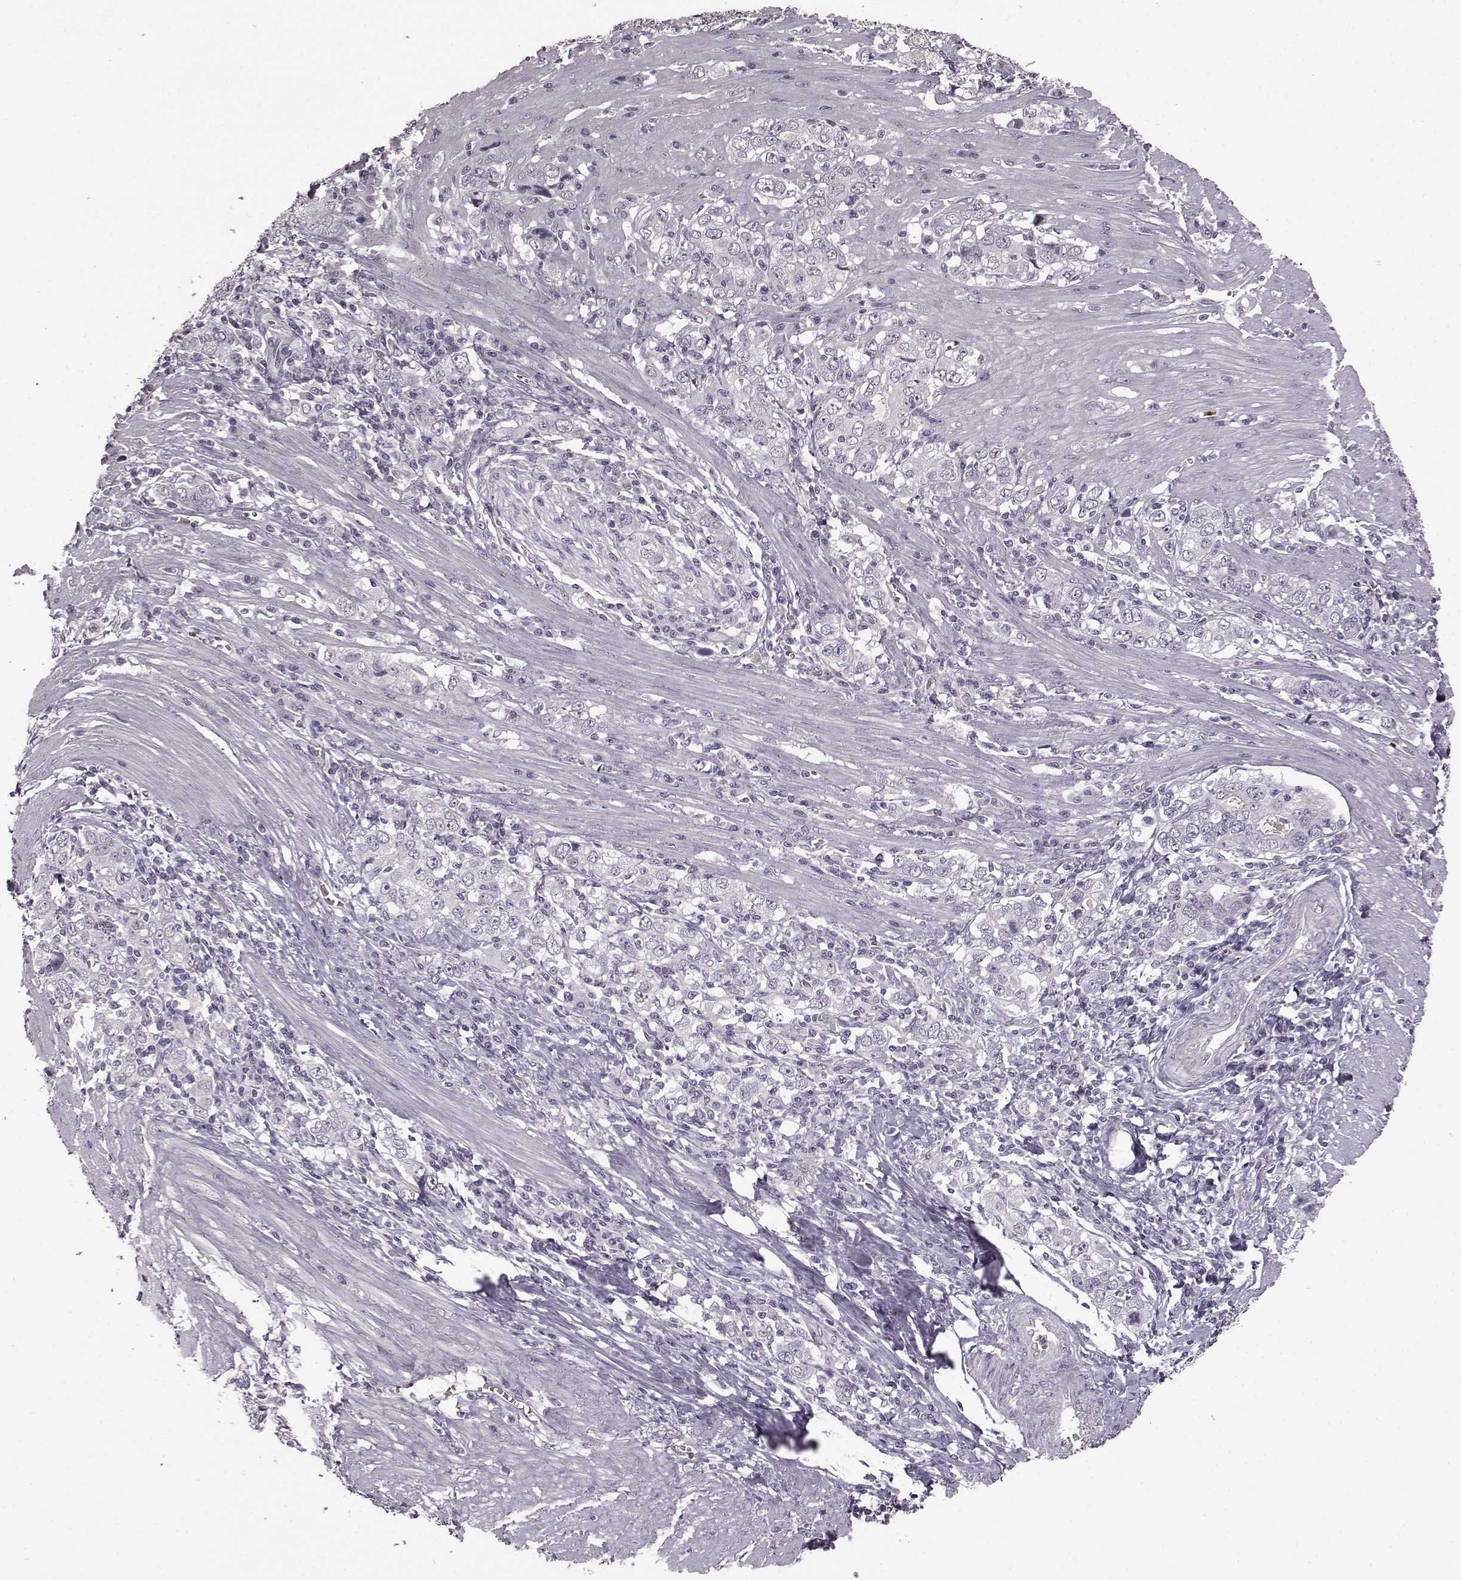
{"staining": {"intensity": "negative", "quantity": "none", "location": "none"}, "tissue": "stomach cancer", "cell_type": "Tumor cells", "image_type": "cancer", "snomed": [{"axis": "morphology", "description": "Adenocarcinoma, NOS"}, {"axis": "topography", "description": "Stomach, lower"}], "caption": "The photomicrograph demonstrates no staining of tumor cells in stomach cancer.", "gene": "PROP1", "patient": {"sex": "female", "age": 72}}